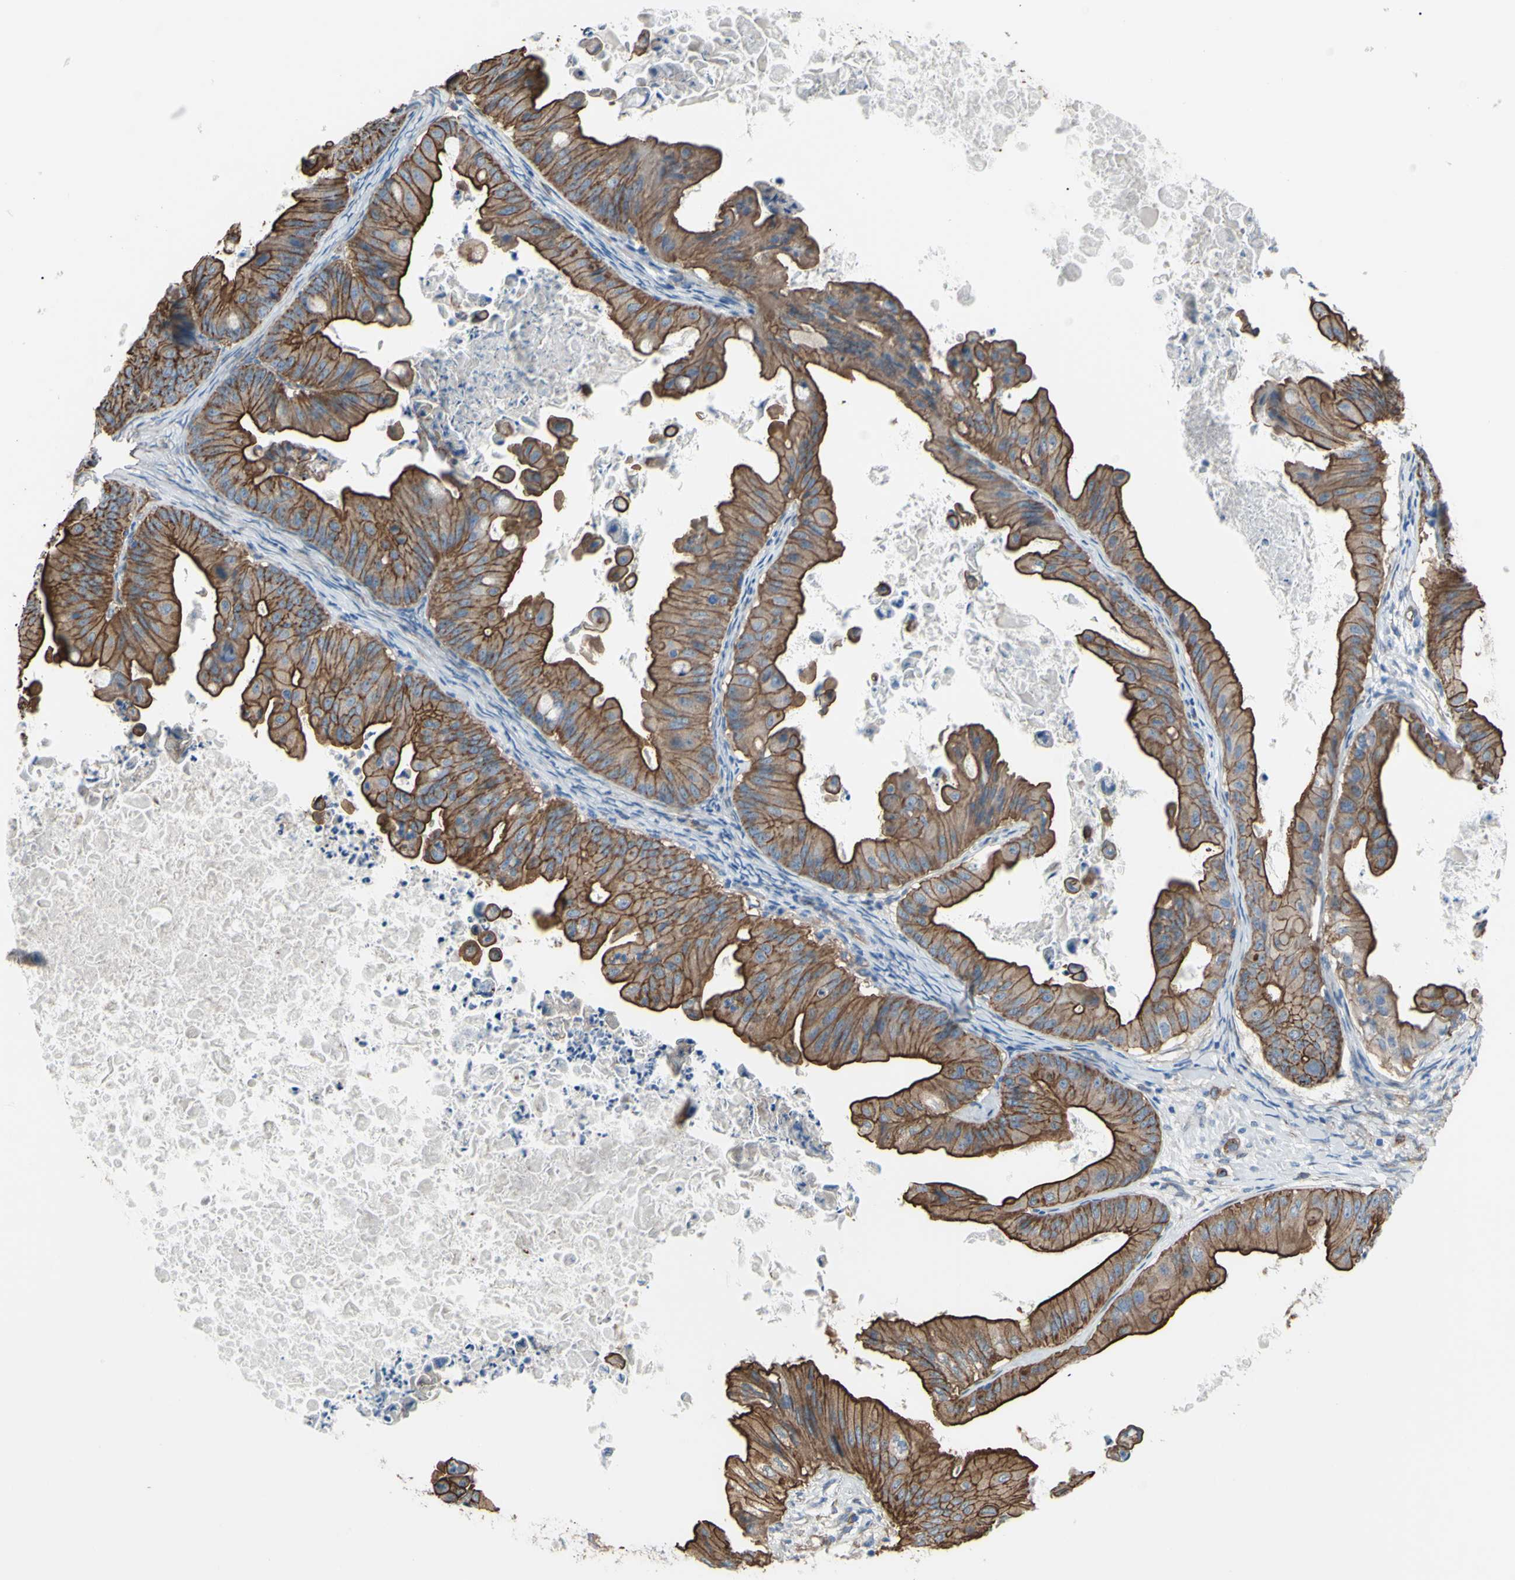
{"staining": {"intensity": "strong", "quantity": ">75%", "location": "cytoplasmic/membranous"}, "tissue": "ovarian cancer", "cell_type": "Tumor cells", "image_type": "cancer", "snomed": [{"axis": "morphology", "description": "Cystadenocarcinoma, mucinous, NOS"}, {"axis": "topography", "description": "Ovary"}], "caption": "A brown stain shows strong cytoplasmic/membranous staining of a protein in human ovarian cancer tumor cells. (Stains: DAB (3,3'-diaminobenzidine) in brown, nuclei in blue, Microscopy: brightfield microscopy at high magnification).", "gene": "TPBG", "patient": {"sex": "female", "age": 37}}